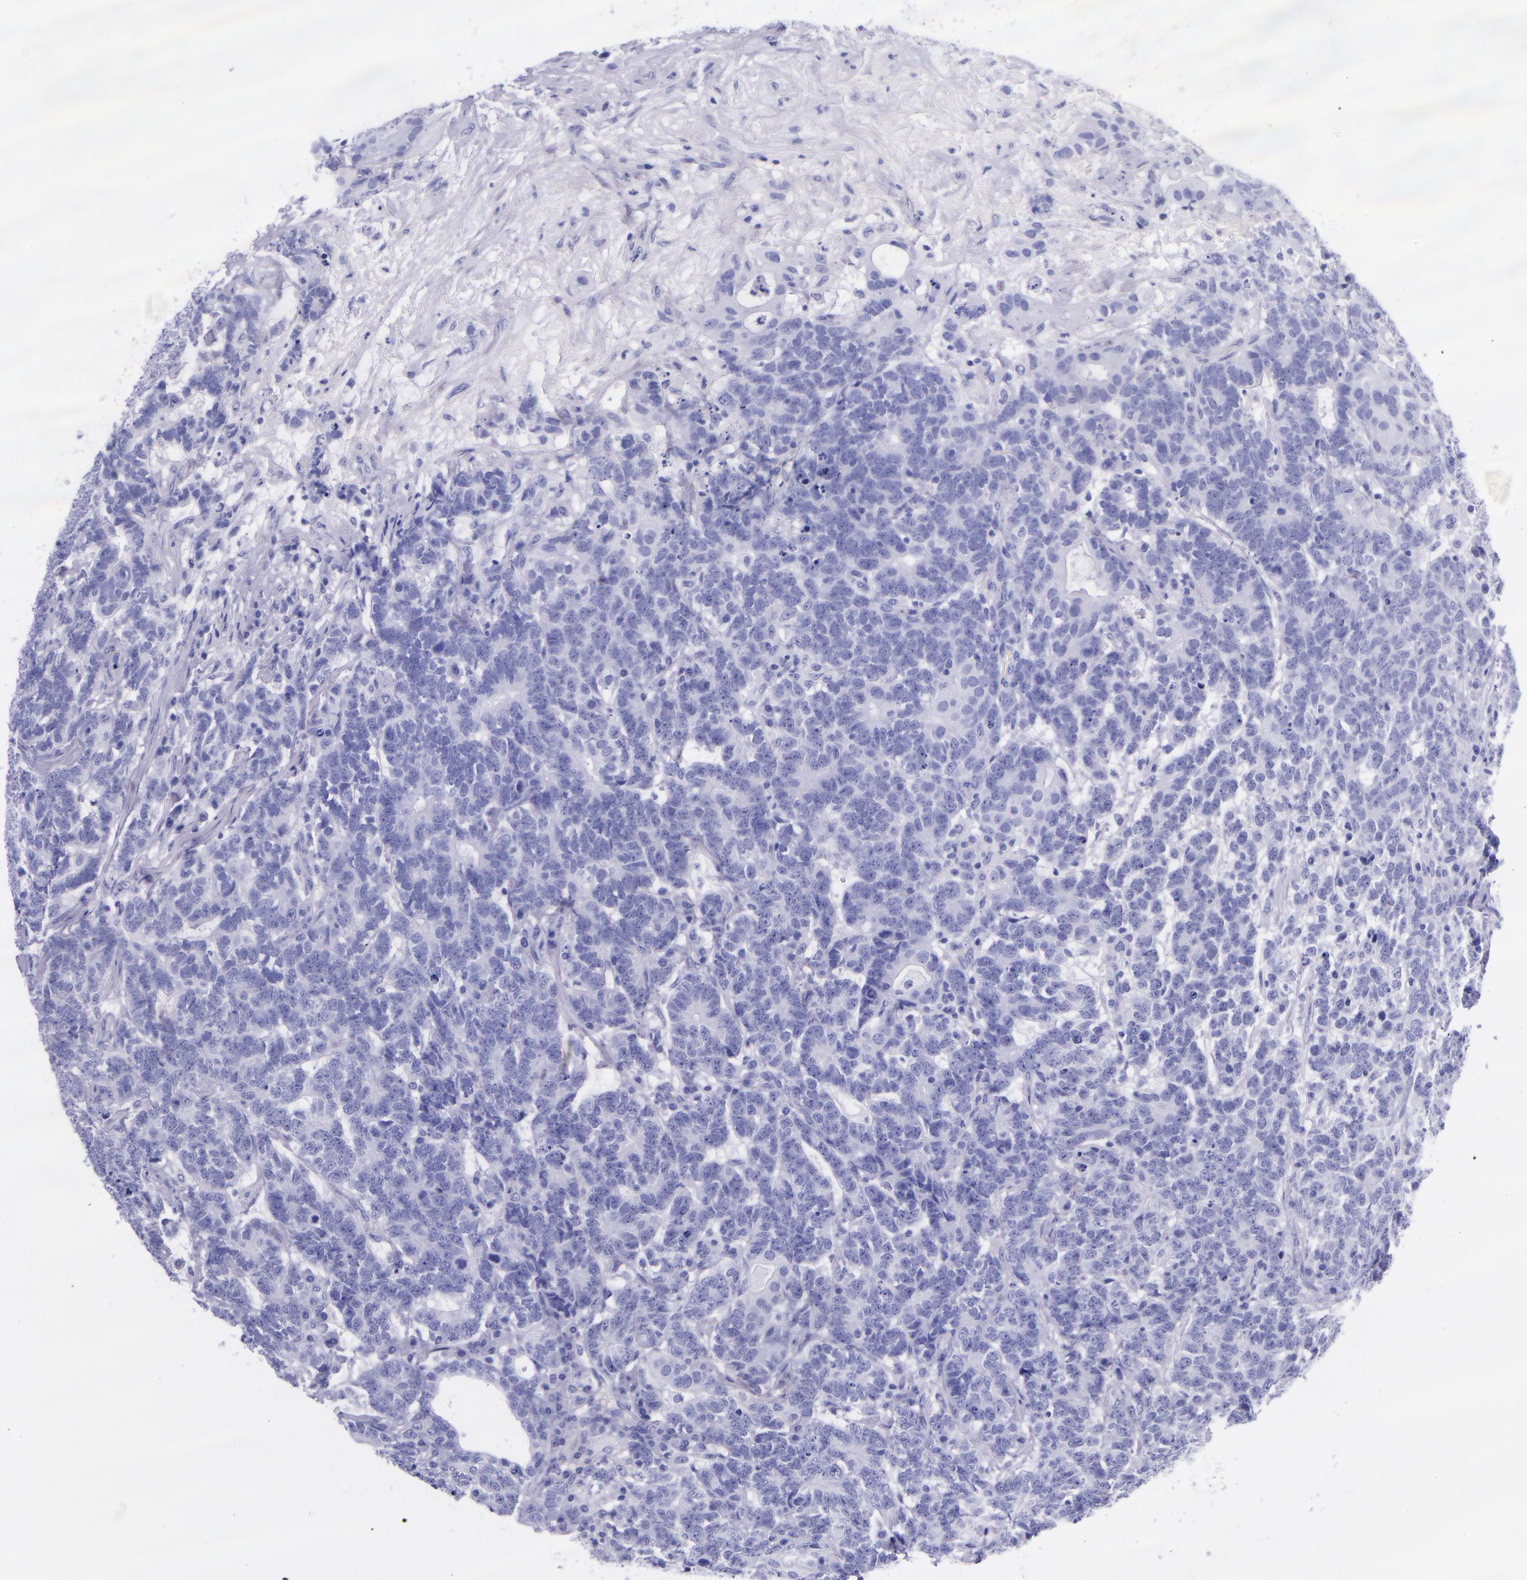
{"staining": {"intensity": "negative", "quantity": "none", "location": "none"}, "tissue": "testis cancer", "cell_type": "Tumor cells", "image_type": "cancer", "snomed": [{"axis": "morphology", "description": "Carcinoma, Embryonal, NOS"}, {"axis": "topography", "description": "Testis"}], "caption": "This is a photomicrograph of IHC staining of testis cancer (embryonal carcinoma), which shows no positivity in tumor cells.", "gene": "MBP", "patient": {"sex": "male", "age": 26}}